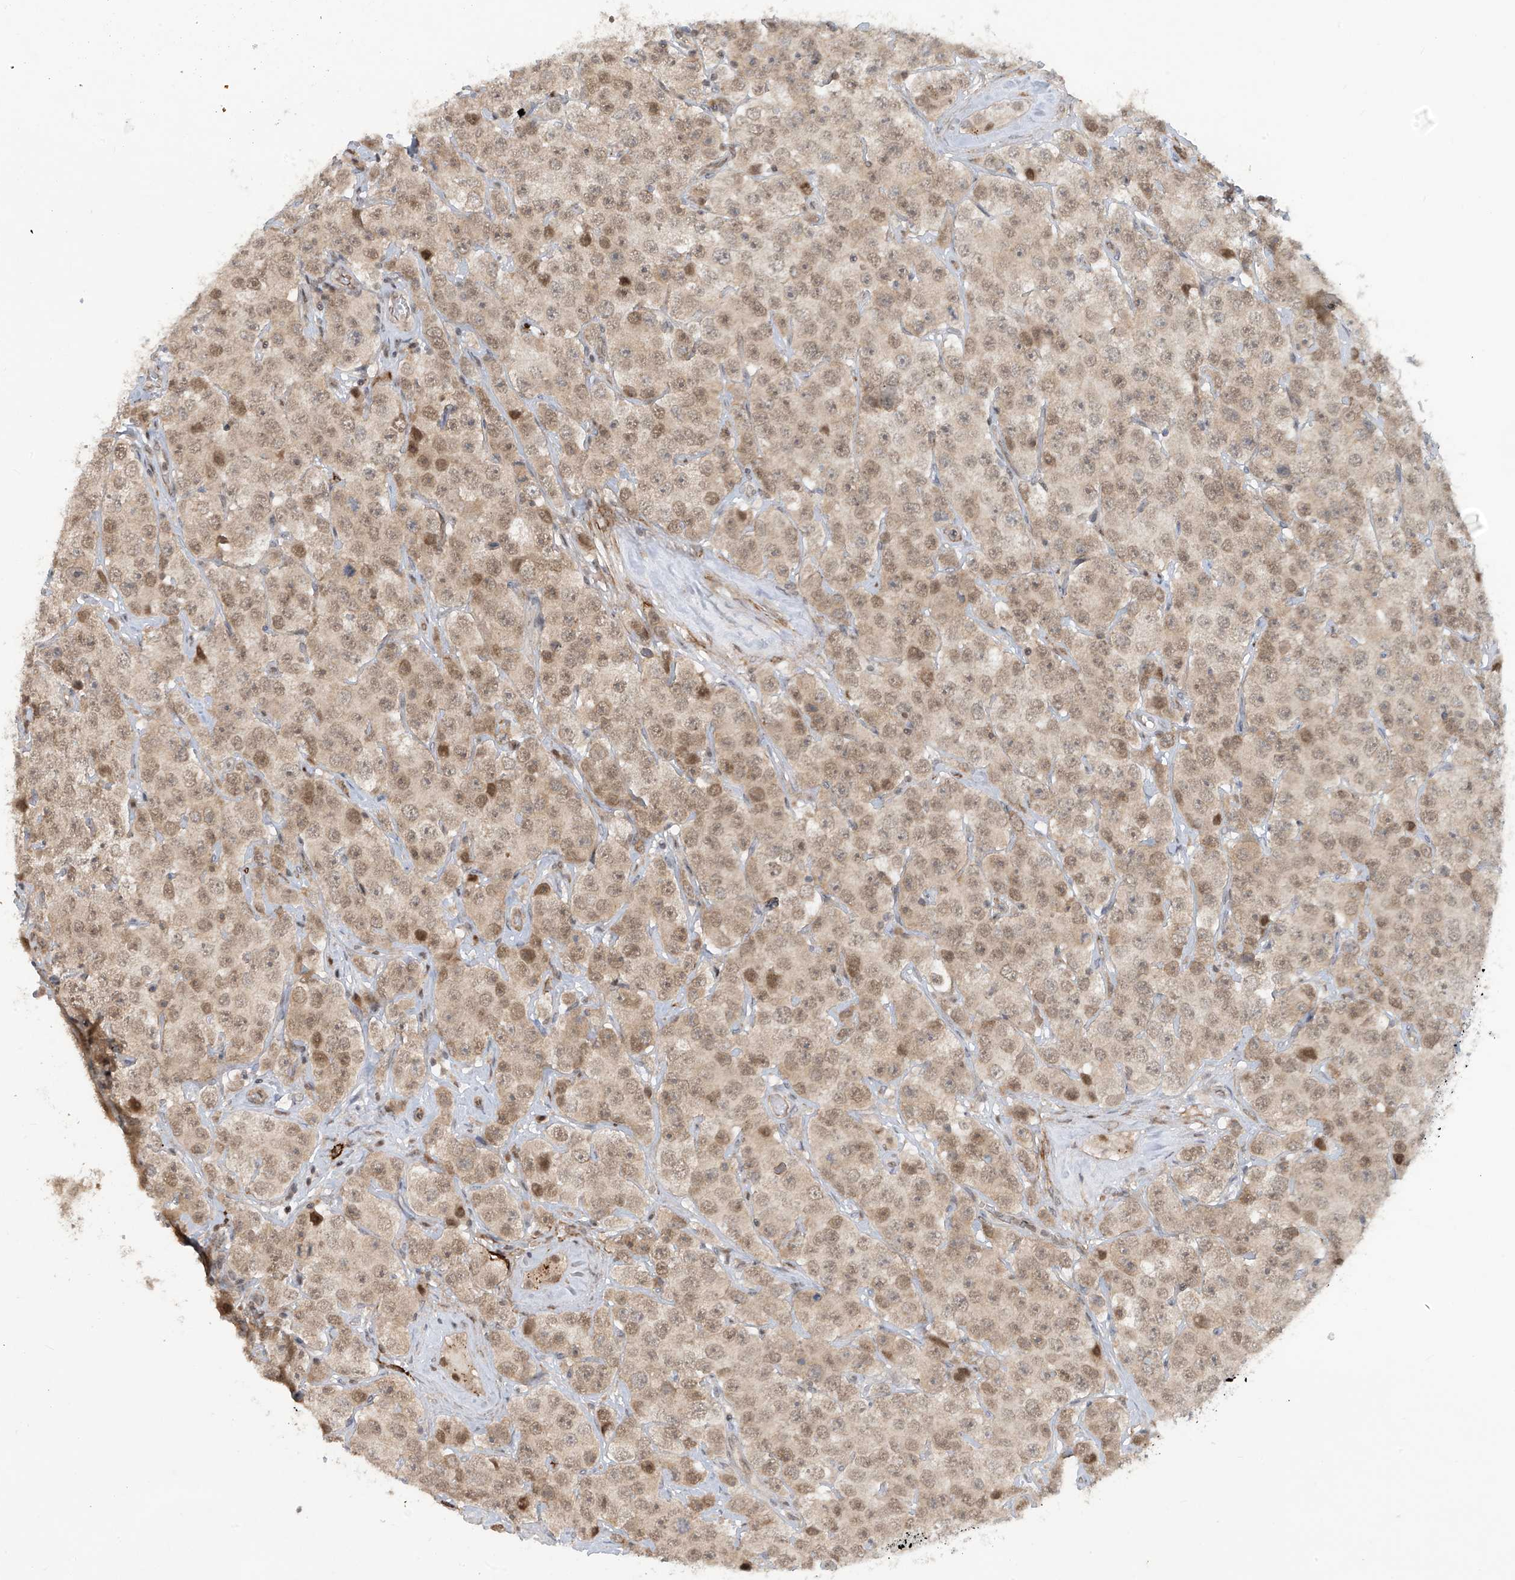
{"staining": {"intensity": "moderate", "quantity": ">75%", "location": "cytoplasmic/membranous,nuclear"}, "tissue": "testis cancer", "cell_type": "Tumor cells", "image_type": "cancer", "snomed": [{"axis": "morphology", "description": "Seminoma, NOS"}, {"axis": "topography", "description": "Testis"}], "caption": "Tumor cells demonstrate moderate cytoplasmic/membranous and nuclear expression in approximately >75% of cells in testis seminoma. The protein is shown in brown color, while the nuclei are stained blue.", "gene": "LAGE3", "patient": {"sex": "male", "age": 28}}